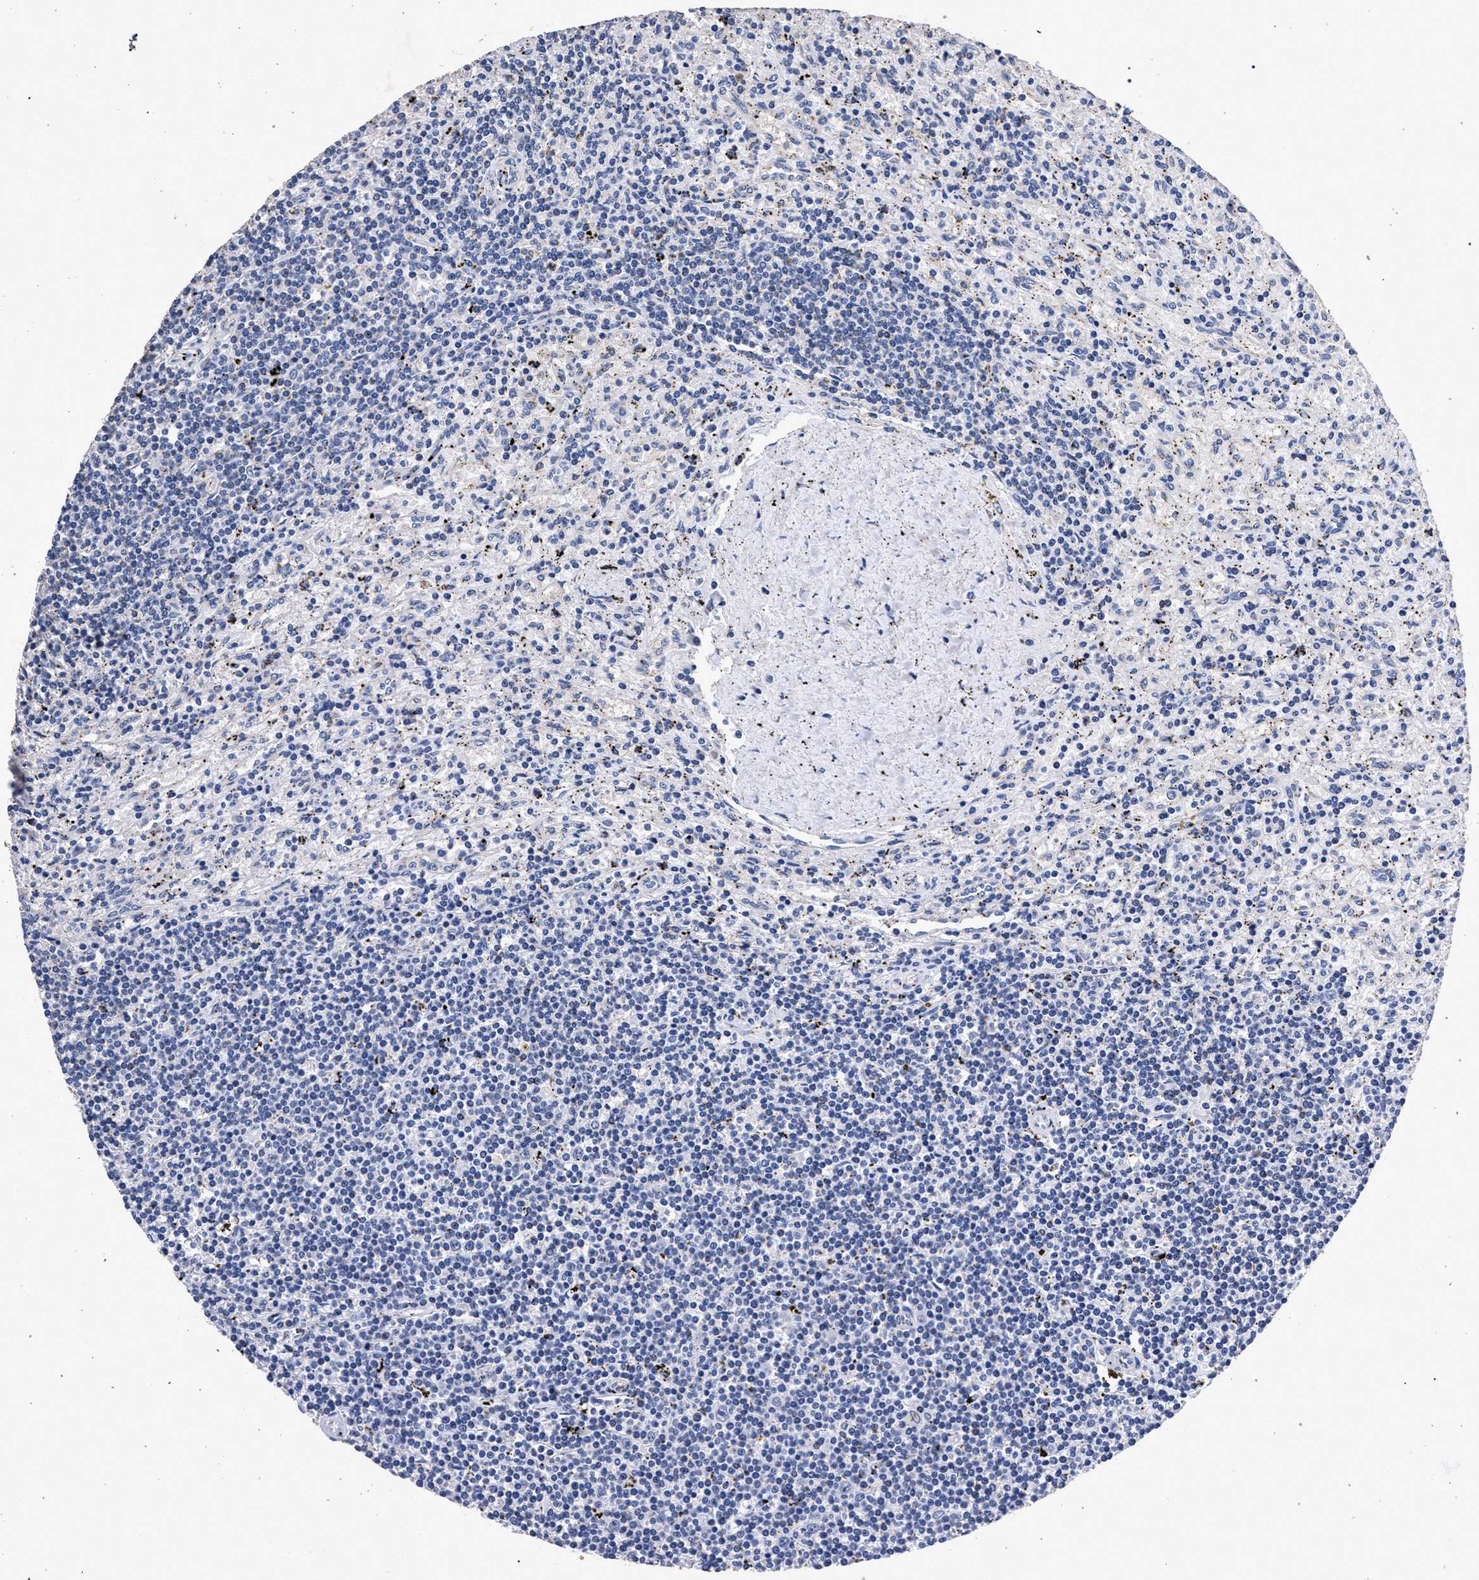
{"staining": {"intensity": "negative", "quantity": "none", "location": "none"}, "tissue": "lymphoma", "cell_type": "Tumor cells", "image_type": "cancer", "snomed": [{"axis": "morphology", "description": "Malignant lymphoma, non-Hodgkin's type, Low grade"}, {"axis": "topography", "description": "Spleen"}], "caption": "There is no significant staining in tumor cells of low-grade malignant lymphoma, non-Hodgkin's type. Brightfield microscopy of IHC stained with DAB (brown) and hematoxylin (blue), captured at high magnification.", "gene": "ATP1A2", "patient": {"sex": "male", "age": 76}}